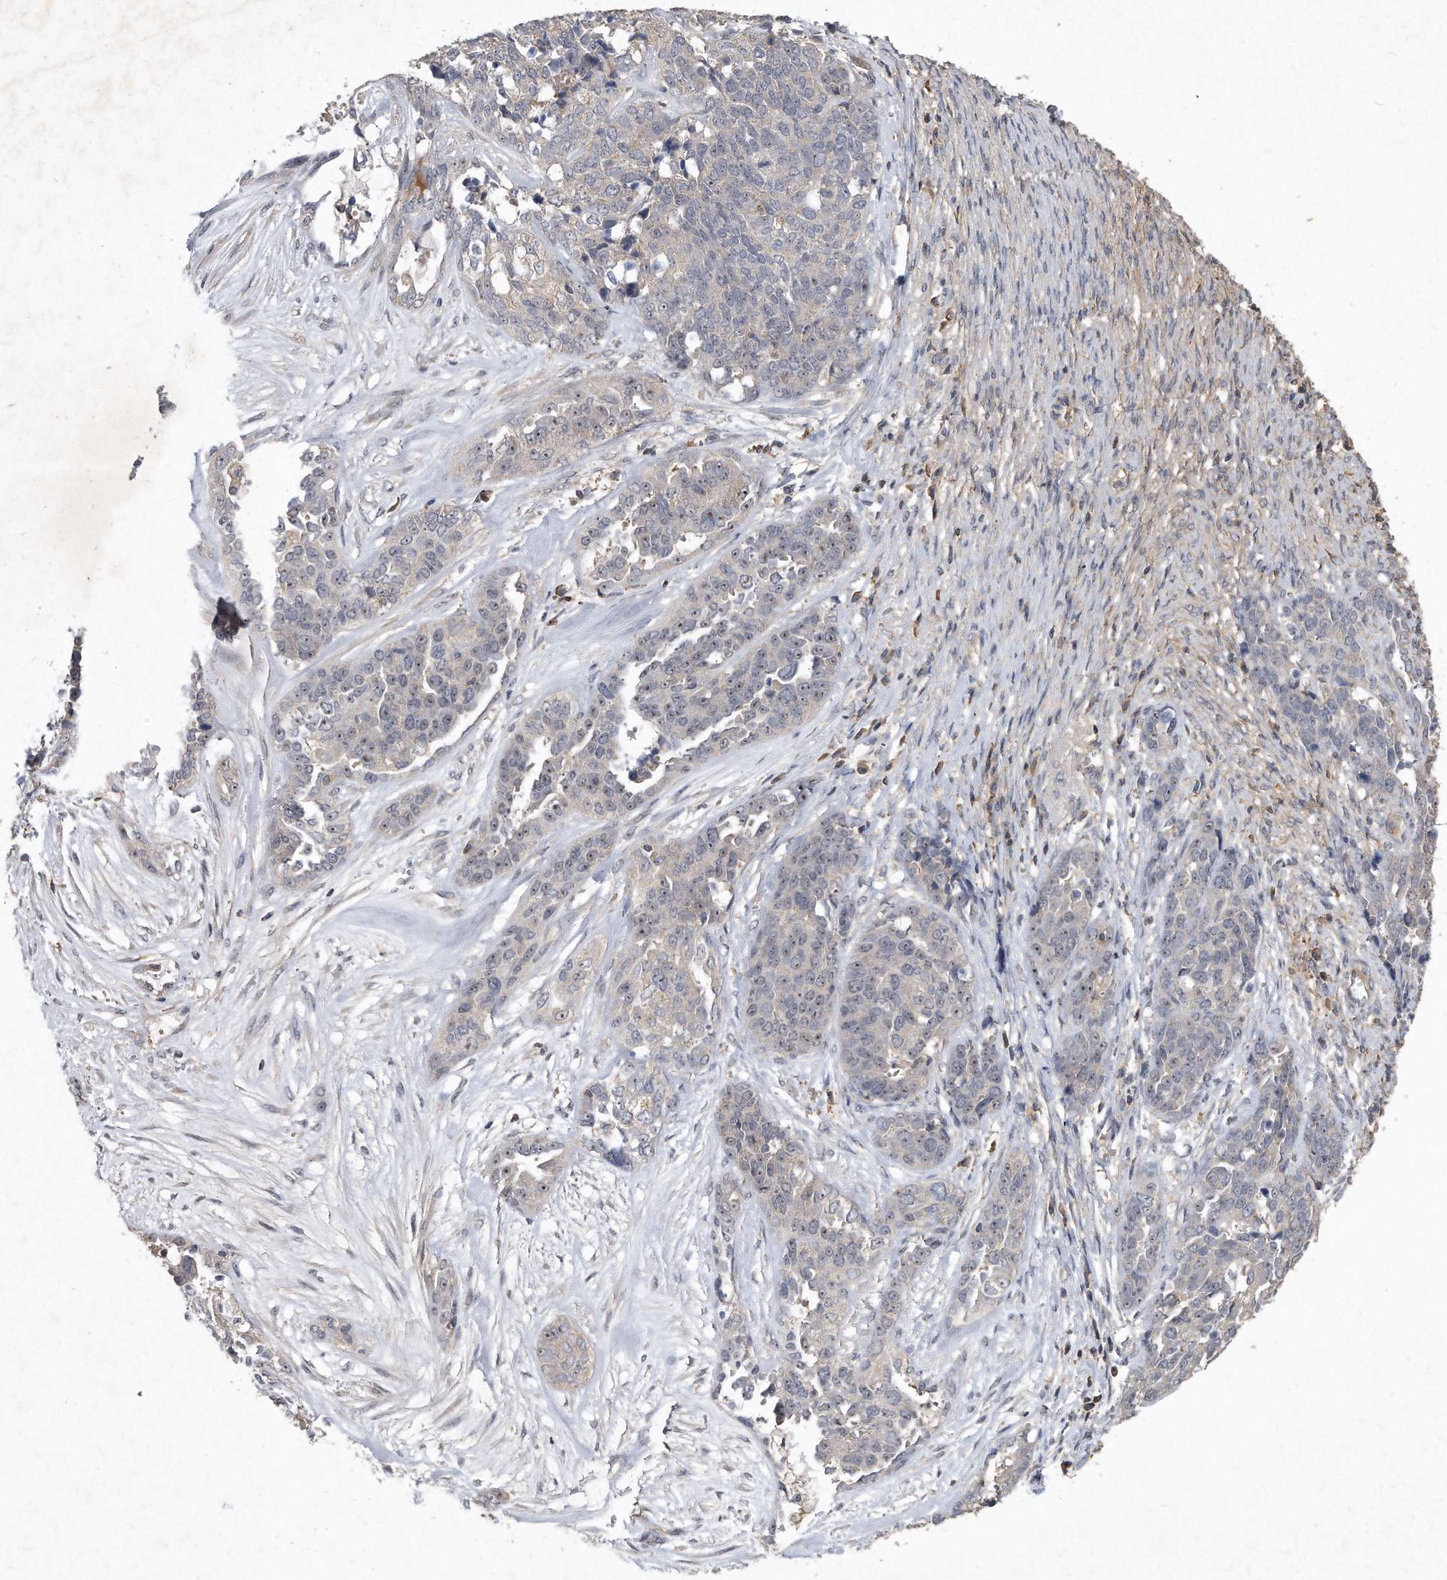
{"staining": {"intensity": "weak", "quantity": "25%-75%", "location": "nuclear"}, "tissue": "ovarian cancer", "cell_type": "Tumor cells", "image_type": "cancer", "snomed": [{"axis": "morphology", "description": "Cystadenocarcinoma, serous, NOS"}, {"axis": "topography", "description": "Ovary"}], "caption": "Weak nuclear protein staining is appreciated in approximately 25%-75% of tumor cells in ovarian serous cystadenocarcinoma.", "gene": "PGBD2", "patient": {"sex": "female", "age": 44}}